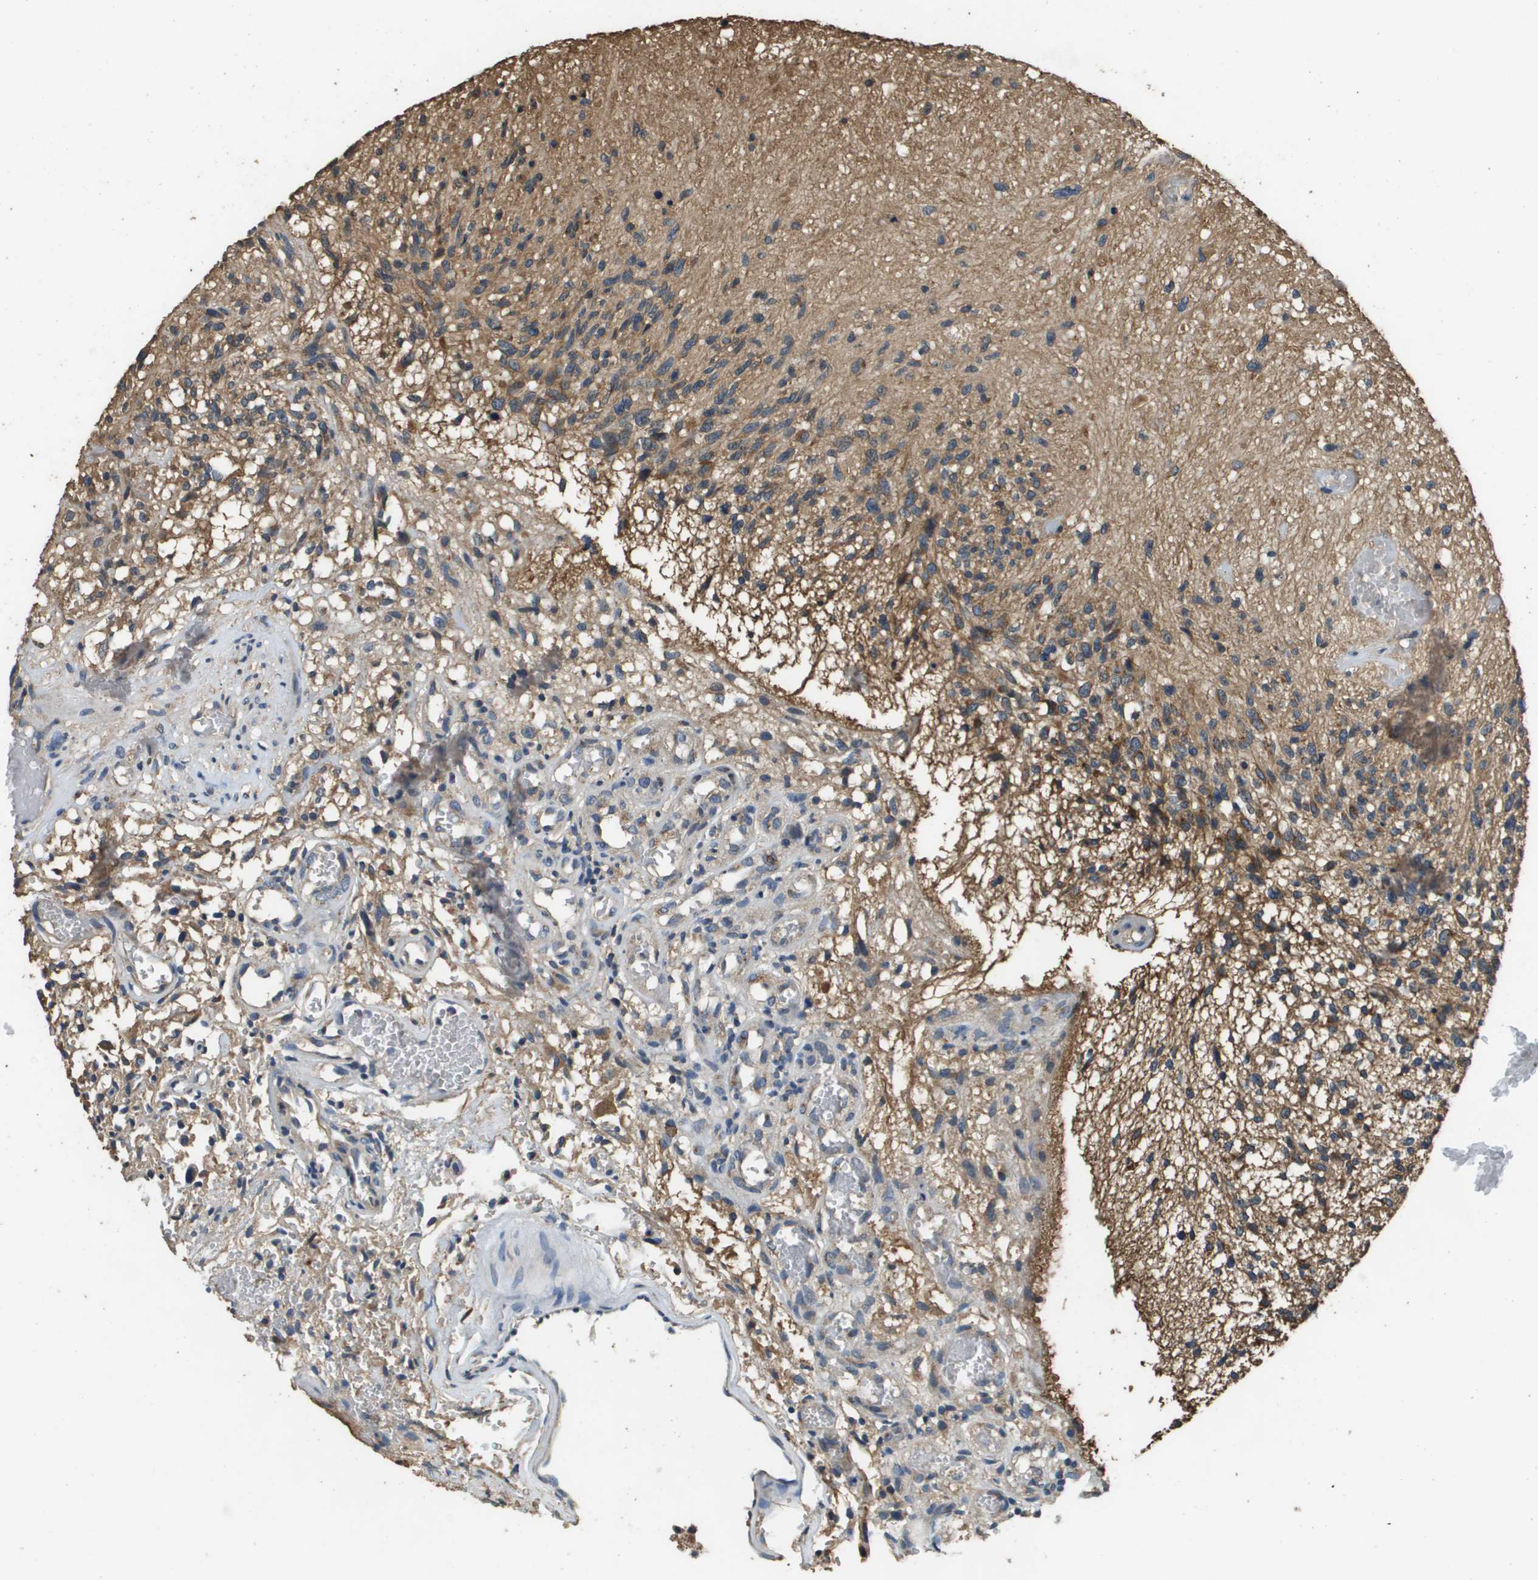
{"staining": {"intensity": "moderate", "quantity": "25%-75%", "location": "cytoplasmic/membranous"}, "tissue": "glioma", "cell_type": "Tumor cells", "image_type": "cancer", "snomed": [{"axis": "morphology", "description": "Normal tissue, NOS"}, {"axis": "morphology", "description": "Glioma, malignant, High grade"}, {"axis": "topography", "description": "Cerebral cortex"}], "caption": "IHC micrograph of neoplastic tissue: human malignant glioma (high-grade) stained using immunohistochemistry (IHC) demonstrates medium levels of moderate protein expression localized specifically in the cytoplasmic/membranous of tumor cells, appearing as a cytoplasmic/membranous brown color.", "gene": "RAB6B", "patient": {"sex": "male", "age": 75}}